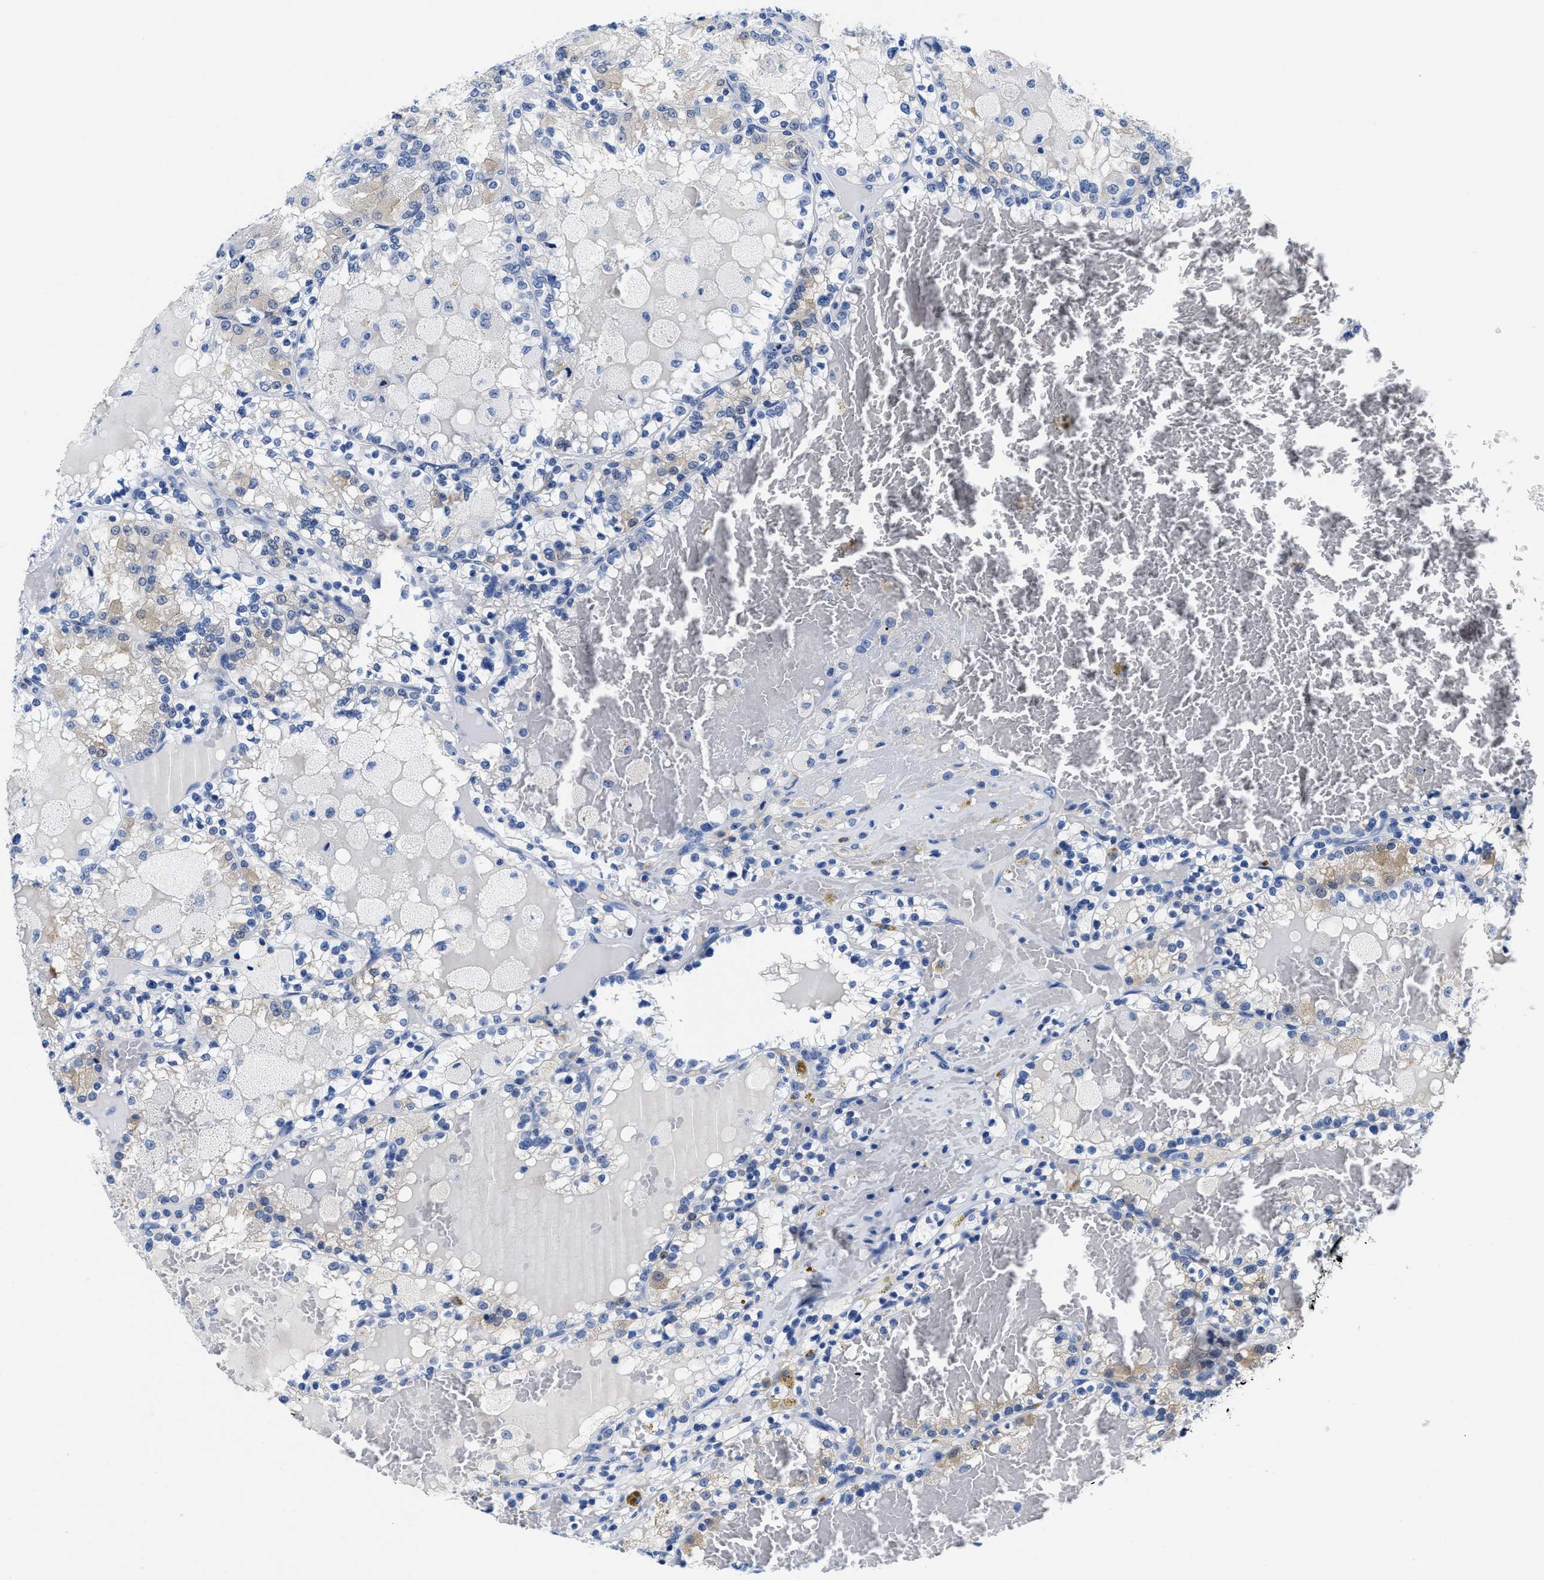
{"staining": {"intensity": "weak", "quantity": "<25%", "location": "cytoplasmic/membranous"}, "tissue": "renal cancer", "cell_type": "Tumor cells", "image_type": "cancer", "snomed": [{"axis": "morphology", "description": "Adenocarcinoma, NOS"}, {"axis": "topography", "description": "Kidney"}], "caption": "This is an immunohistochemistry histopathology image of human renal cancer (adenocarcinoma). There is no staining in tumor cells.", "gene": "TTC3", "patient": {"sex": "female", "age": 56}}